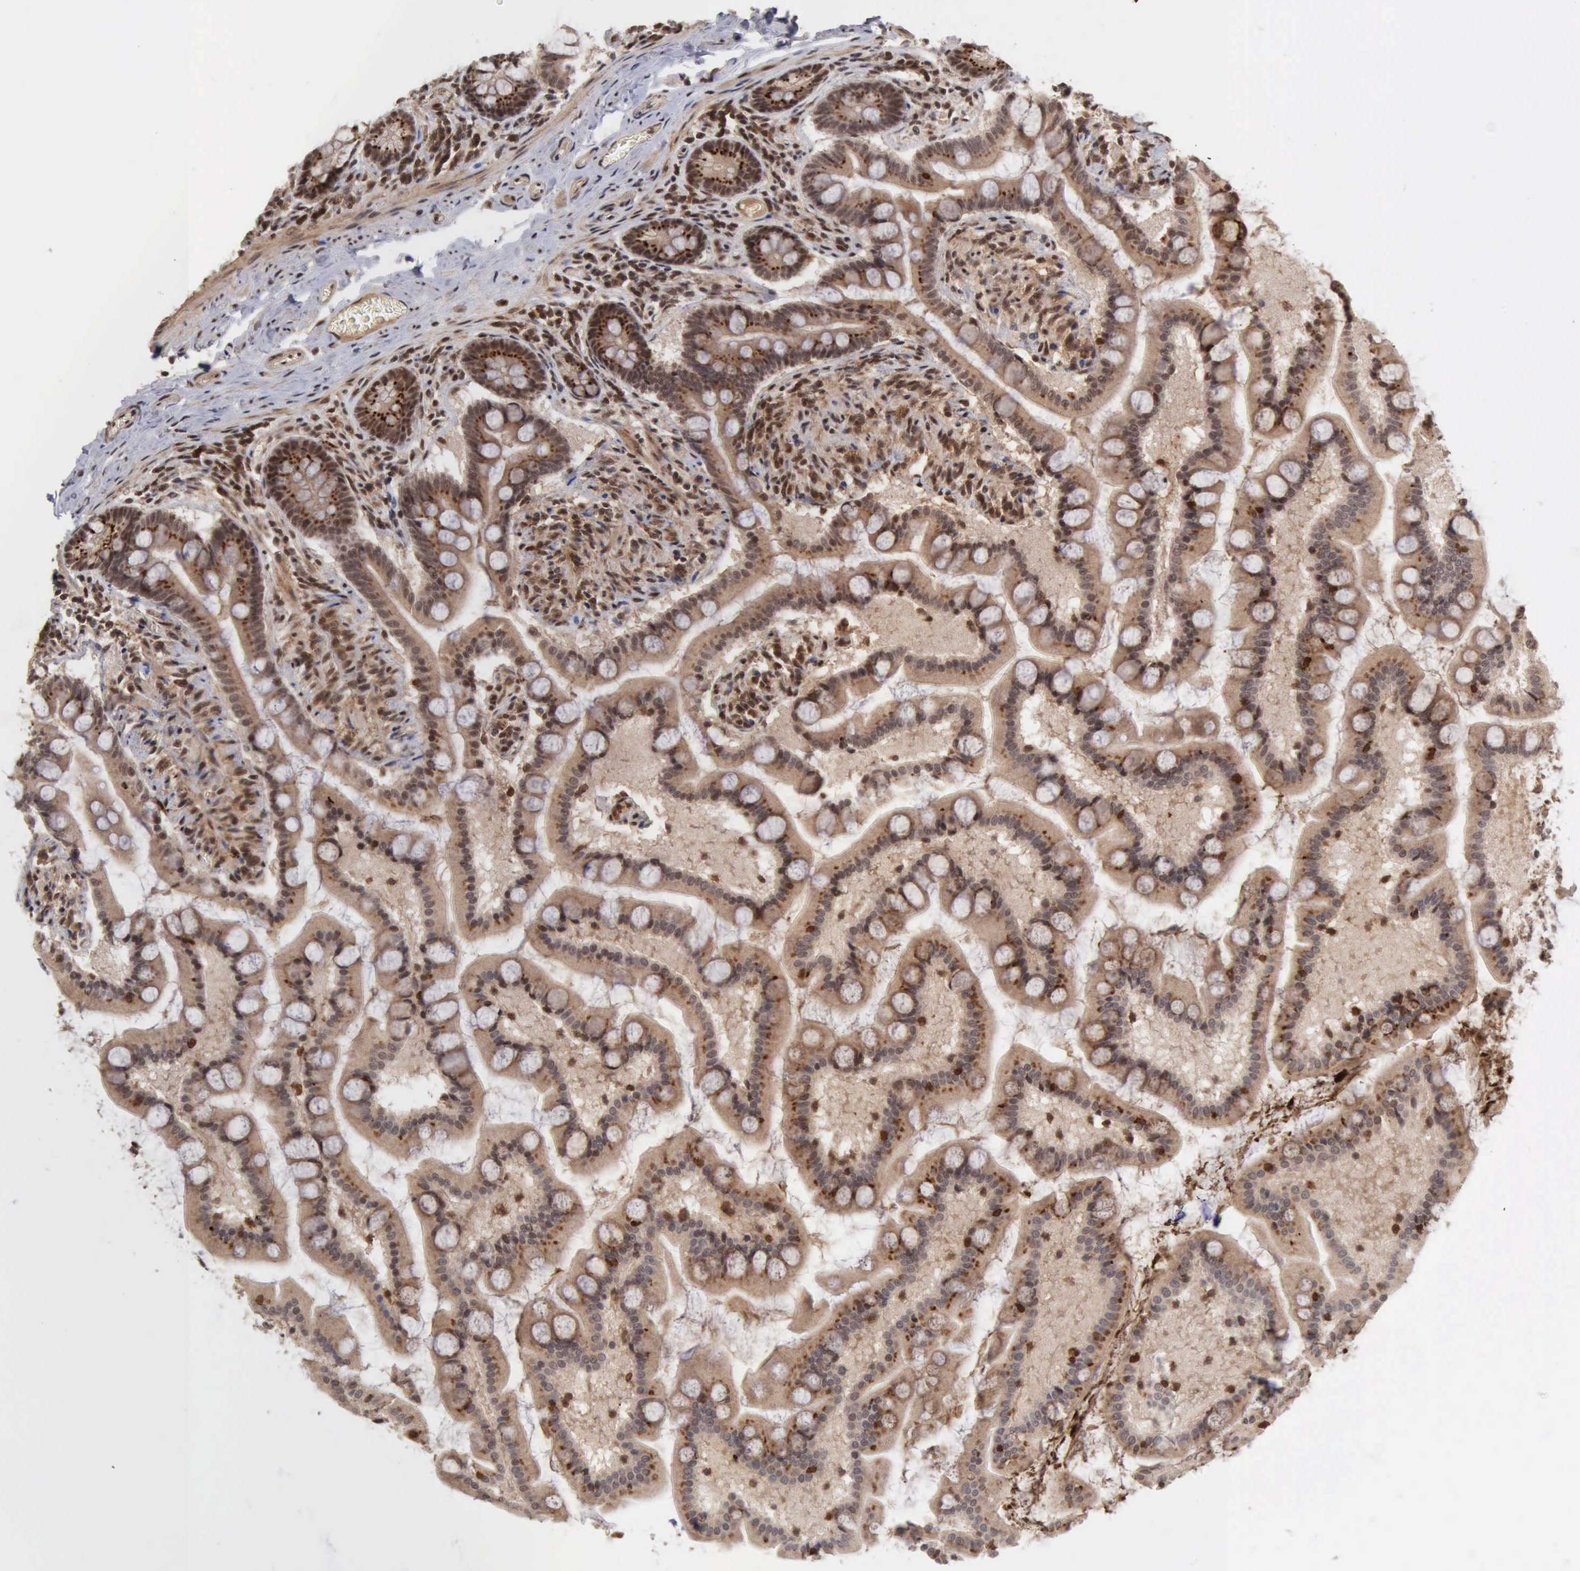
{"staining": {"intensity": "weak", "quantity": ">75%", "location": "cytoplasmic/membranous,nuclear"}, "tissue": "small intestine", "cell_type": "Glandular cells", "image_type": "normal", "snomed": [{"axis": "morphology", "description": "Normal tissue, NOS"}, {"axis": "topography", "description": "Small intestine"}], "caption": "Immunohistochemistry histopathology image of unremarkable small intestine stained for a protein (brown), which exhibits low levels of weak cytoplasmic/membranous,nuclear positivity in about >75% of glandular cells.", "gene": "CDKN2A", "patient": {"sex": "male", "age": 41}}